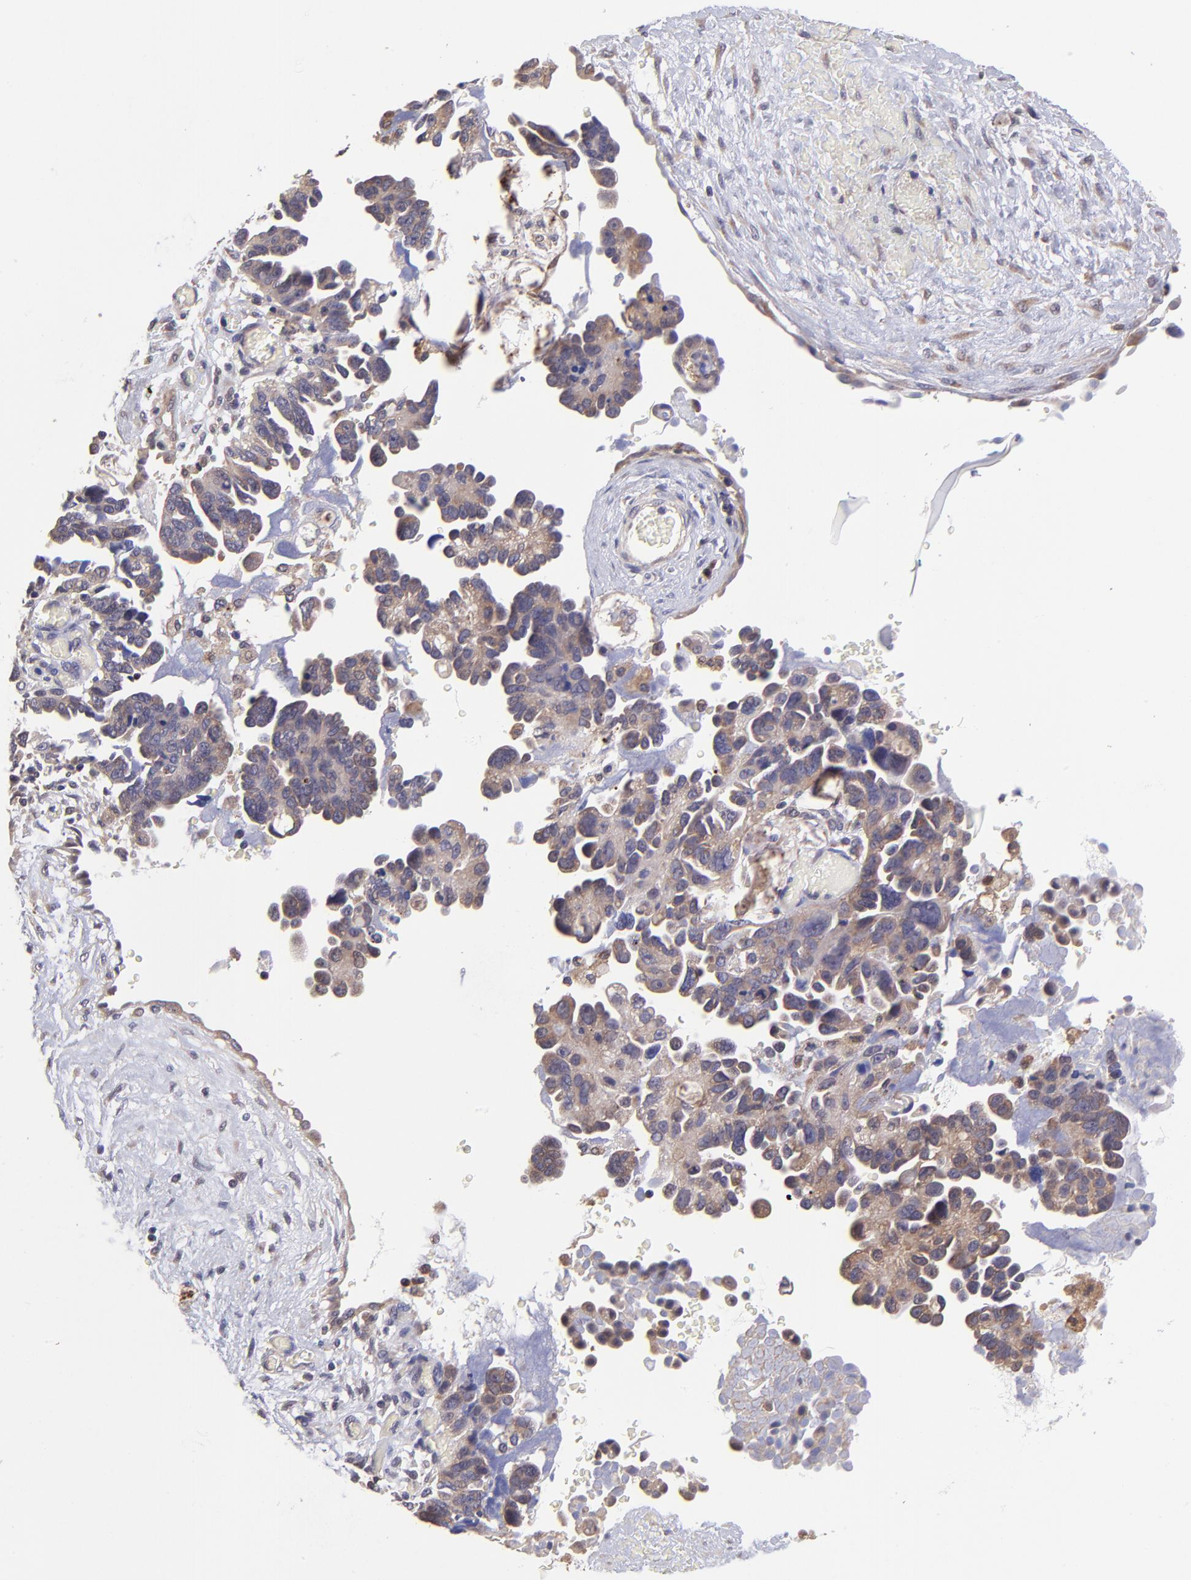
{"staining": {"intensity": "weak", "quantity": ">75%", "location": "cytoplasmic/membranous"}, "tissue": "ovarian cancer", "cell_type": "Tumor cells", "image_type": "cancer", "snomed": [{"axis": "morphology", "description": "Cystadenocarcinoma, serous, NOS"}, {"axis": "topography", "description": "Ovary"}], "caption": "Brown immunohistochemical staining in serous cystadenocarcinoma (ovarian) demonstrates weak cytoplasmic/membranous staining in approximately >75% of tumor cells. (DAB = brown stain, brightfield microscopy at high magnification).", "gene": "NSF", "patient": {"sex": "female", "age": 63}}